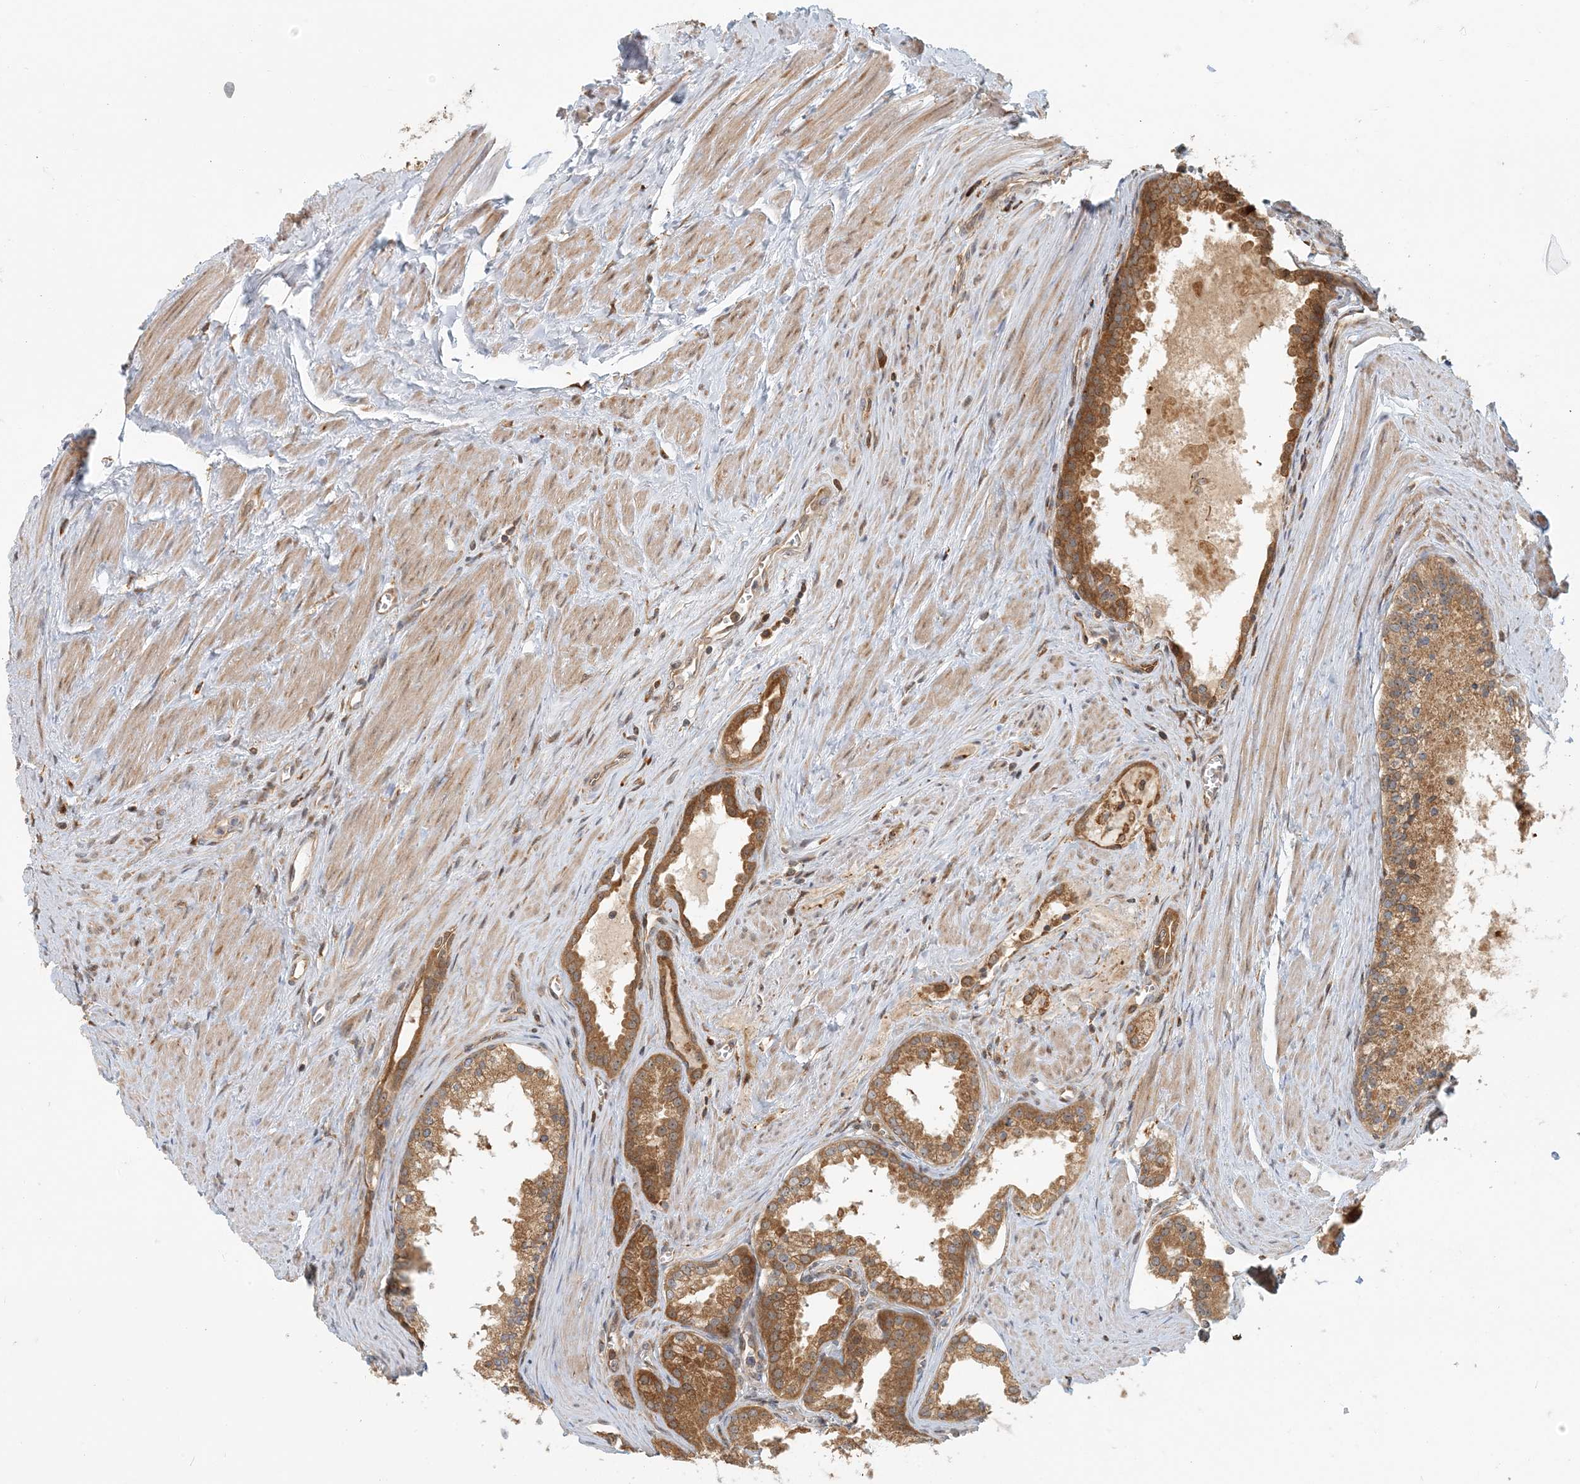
{"staining": {"intensity": "moderate", "quantity": ">75%", "location": "cytoplasmic/membranous"}, "tissue": "prostate cancer", "cell_type": "Tumor cells", "image_type": "cancer", "snomed": [{"axis": "morphology", "description": "Adenocarcinoma, High grade"}, {"axis": "topography", "description": "Prostate"}], "caption": "Protein staining demonstrates moderate cytoplasmic/membranous staining in about >75% of tumor cells in prostate cancer.", "gene": "HNMT", "patient": {"sex": "male", "age": 68}}